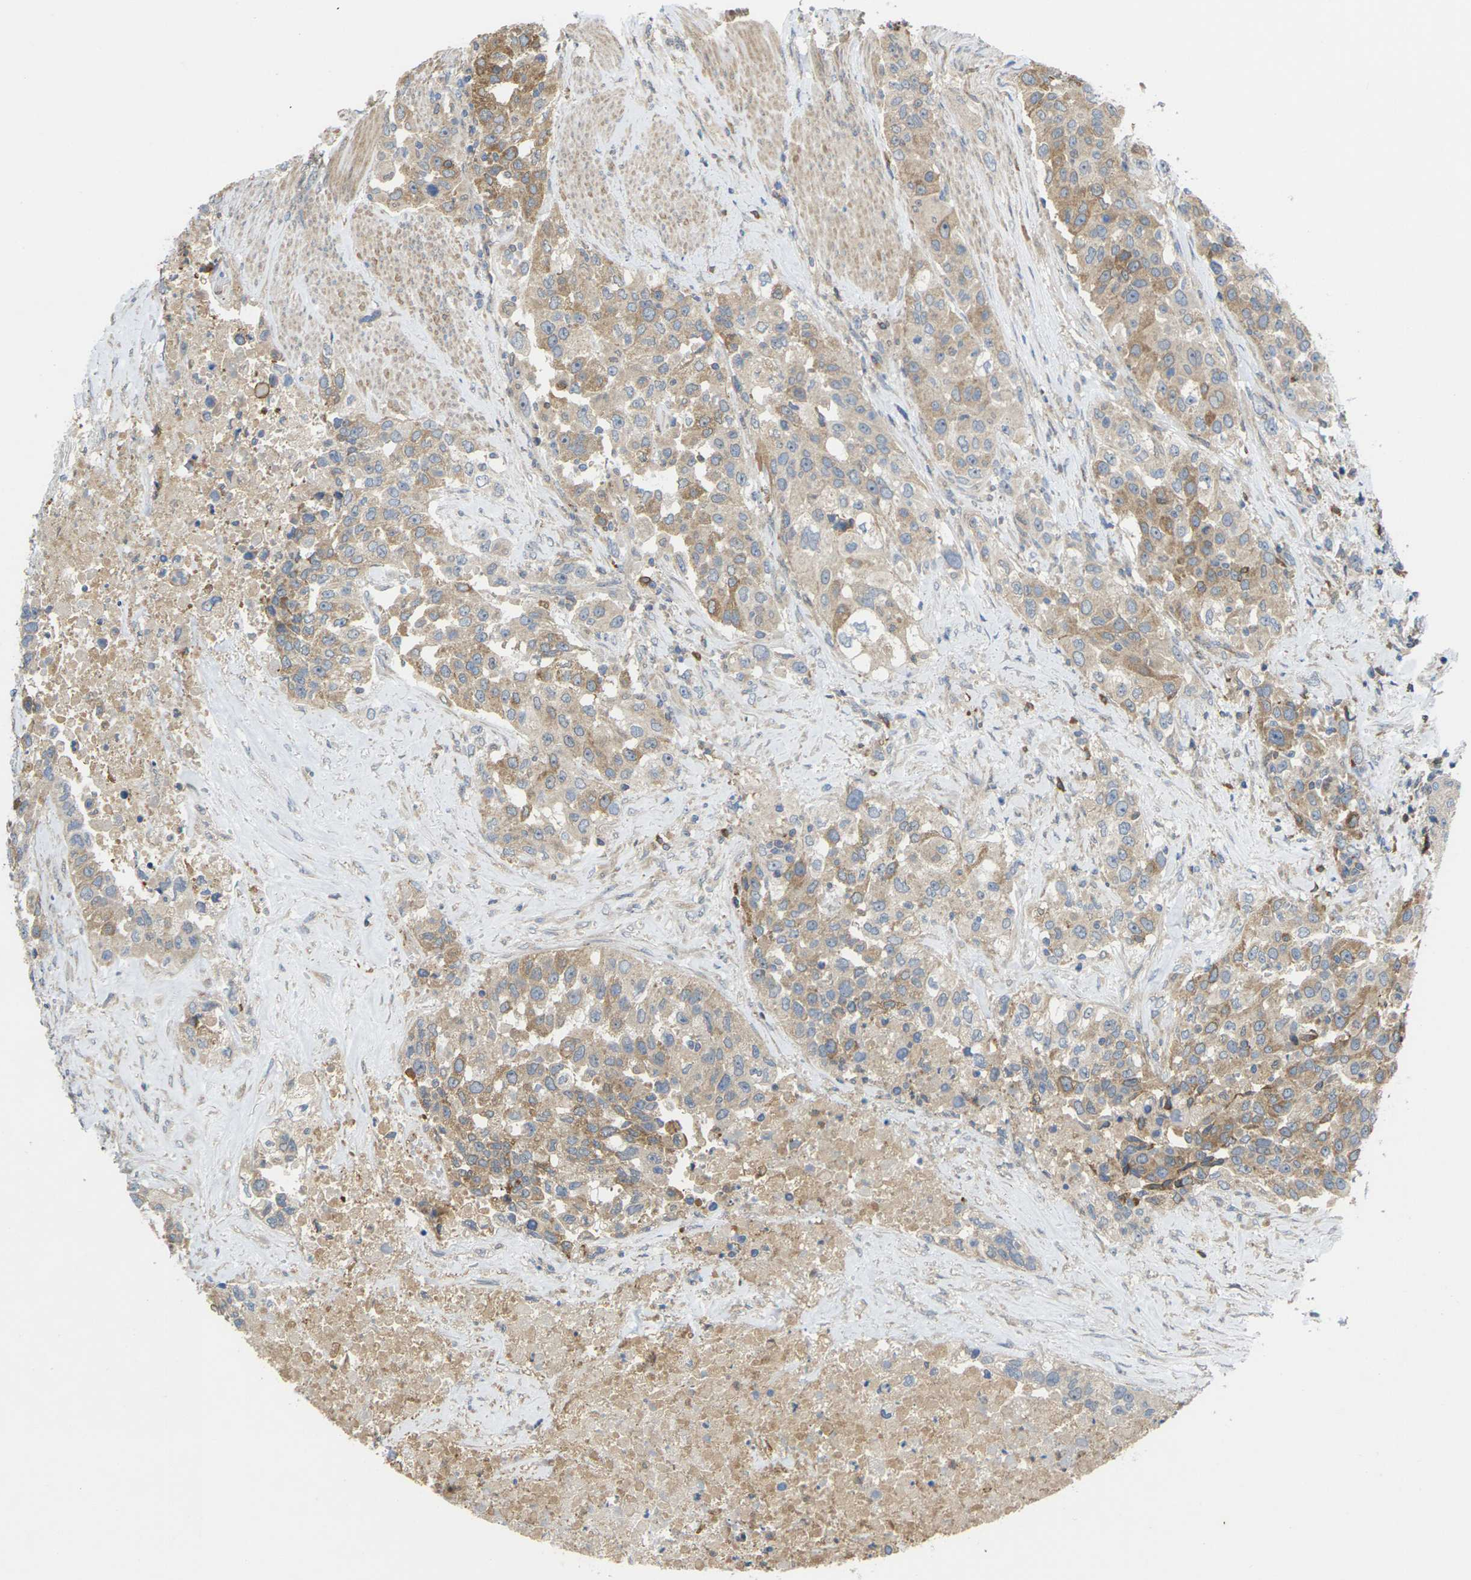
{"staining": {"intensity": "moderate", "quantity": ">75%", "location": "cytoplasmic/membranous"}, "tissue": "urothelial cancer", "cell_type": "Tumor cells", "image_type": "cancer", "snomed": [{"axis": "morphology", "description": "Urothelial carcinoma, High grade"}, {"axis": "topography", "description": "Urinary bladder"}], "caption": "Approximately >75% of tumor cells in urothelial carcinoma (high-grade) display moderate cytoplasmic/membranous protein expression as visualized by brown immunohistochemical staining.", "gene": "TIAM1", "patient": {"sex": "female", "age": 80}}